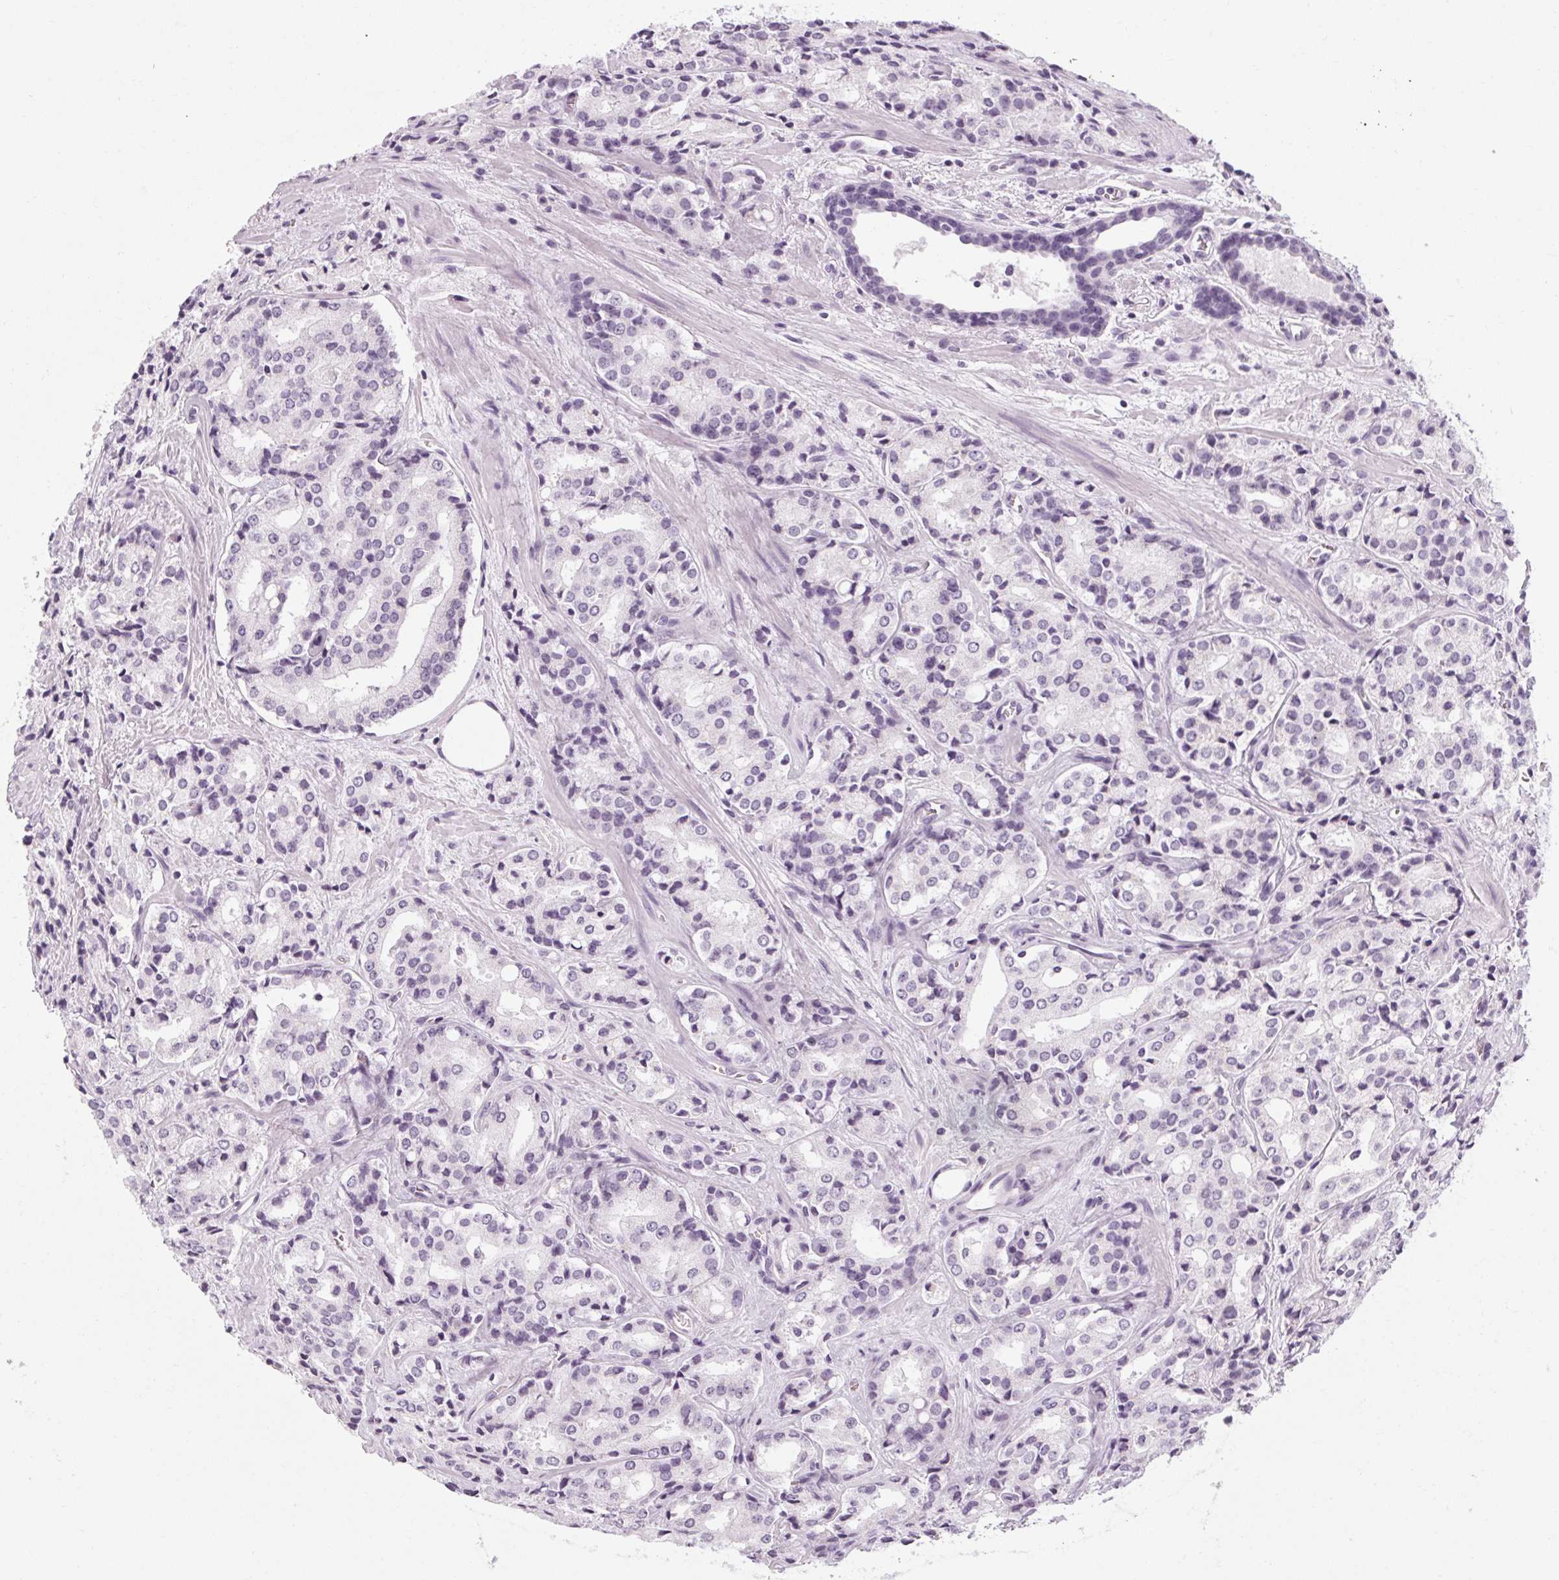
{"staining": {"intensity": "negative", "quantity": "none", "location": "none"}, "tissue": "prostate cancer", "cell_type": "Tumor cells", "image_type": "cancer", "snomed": [{"axis": "morphology", "description": "Adenocarcinoma, Low grade"}, {"axis": "topography", "description": "Prostate"}], "caption": "High power microscopy histopathology image of an IHC photomicrograph of prostate adenocarcinoma (low-grade), revealing no significant staining in tumor cells. (DAB IHC visualized using brightfield microscopy, high magnification).", "gene": "POMC", "patient": {"sex": "male", "age": 56}}